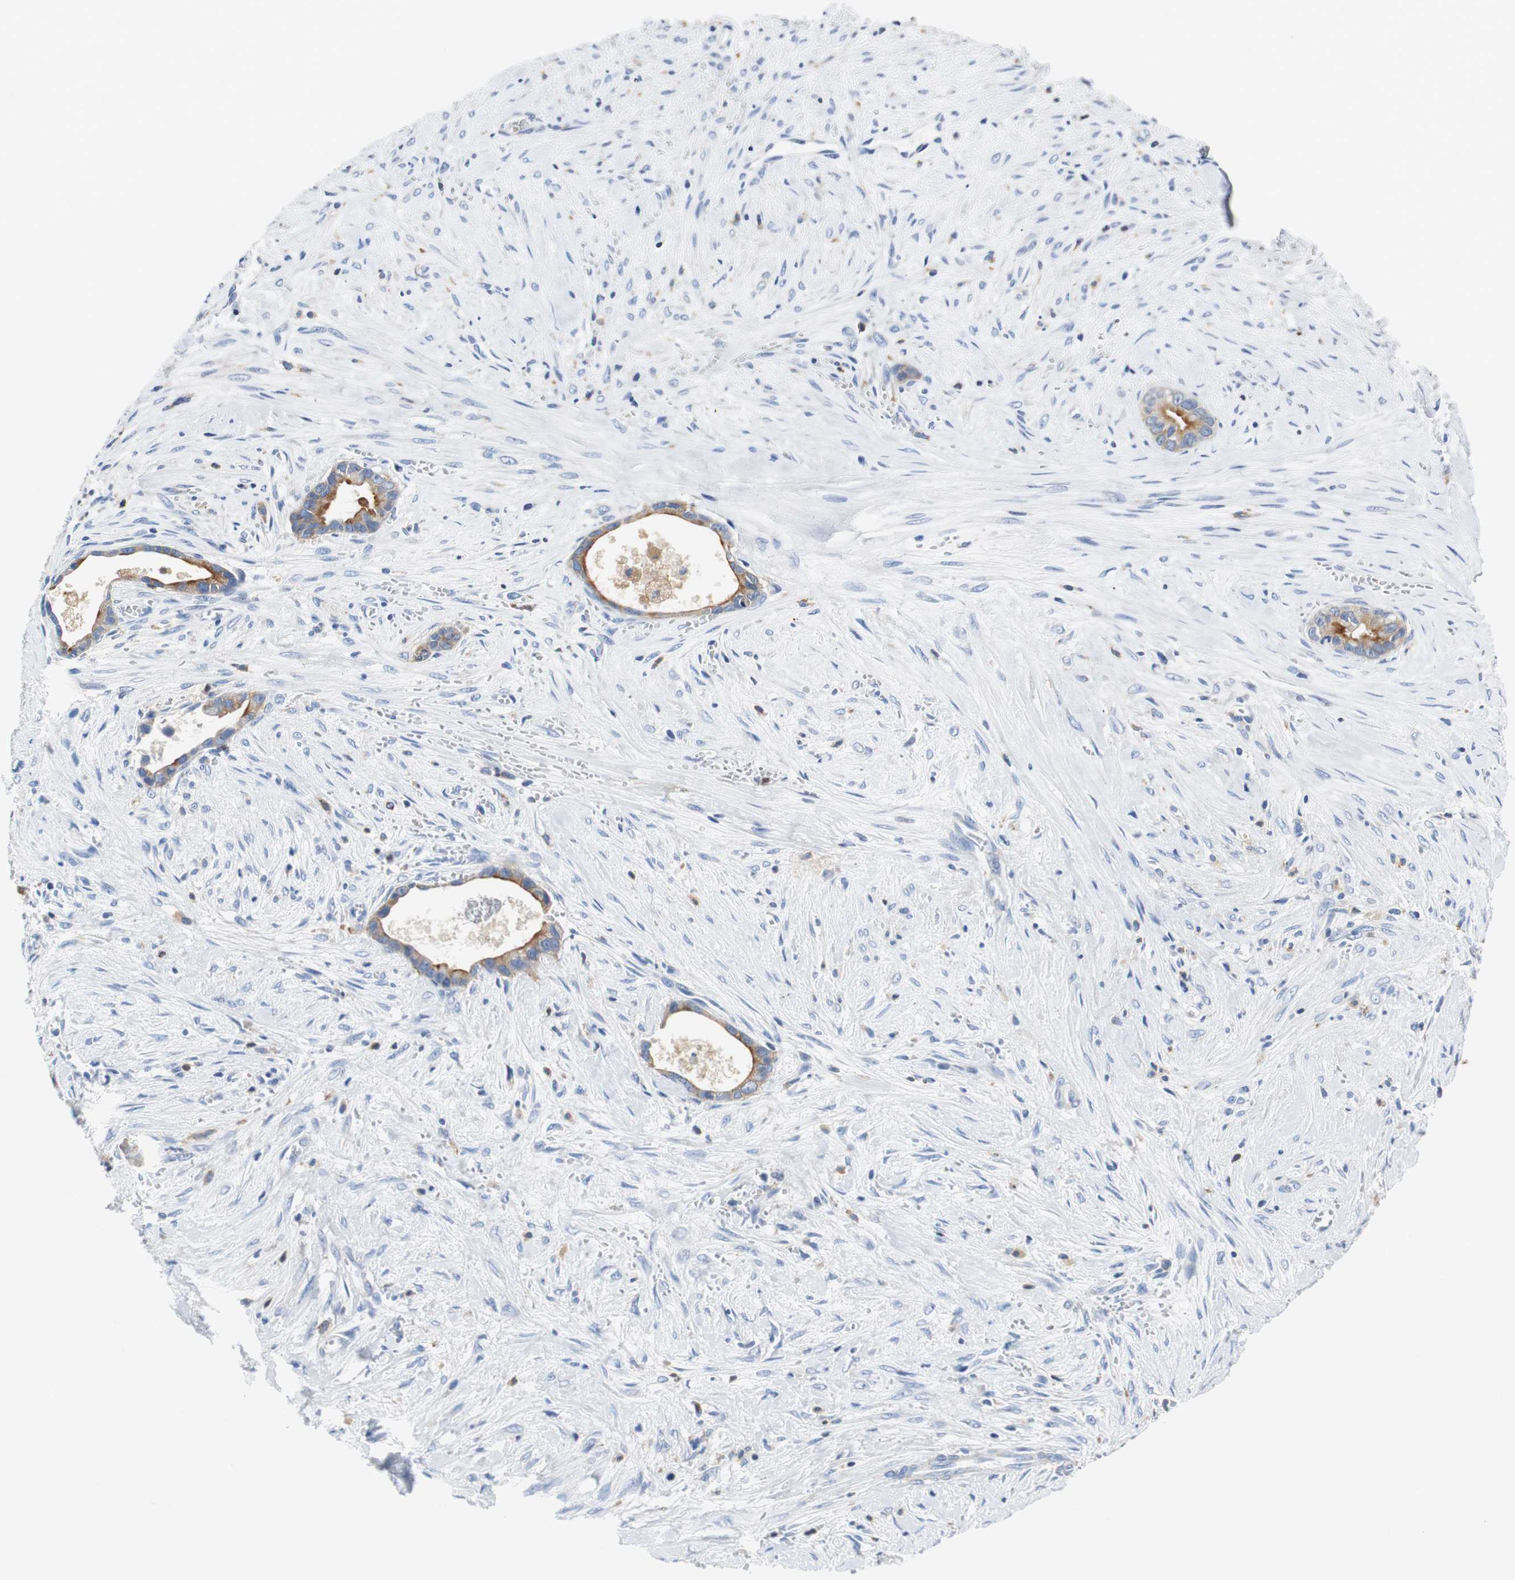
{"staining": {"intensity": "moderate", "quantity": ">75%", "location": "cytoplasmic/membranous"}, "tissue": "liver cancer", "cell_type": "Tumor cells", "image_type": "cancer", "snomed": [{"axis": "morphology", "description": "Cholangiocarcinoma"}, {"axis": "topography", "description": "Liver"}], "caption": "A brown stain labels moderate cytoplasmic/membranous positivity of a protein in human liver cholangiocarcinoma tumor cells.", "gene": "VAMP8", "patient": {"sex": "female", "age": 55}}